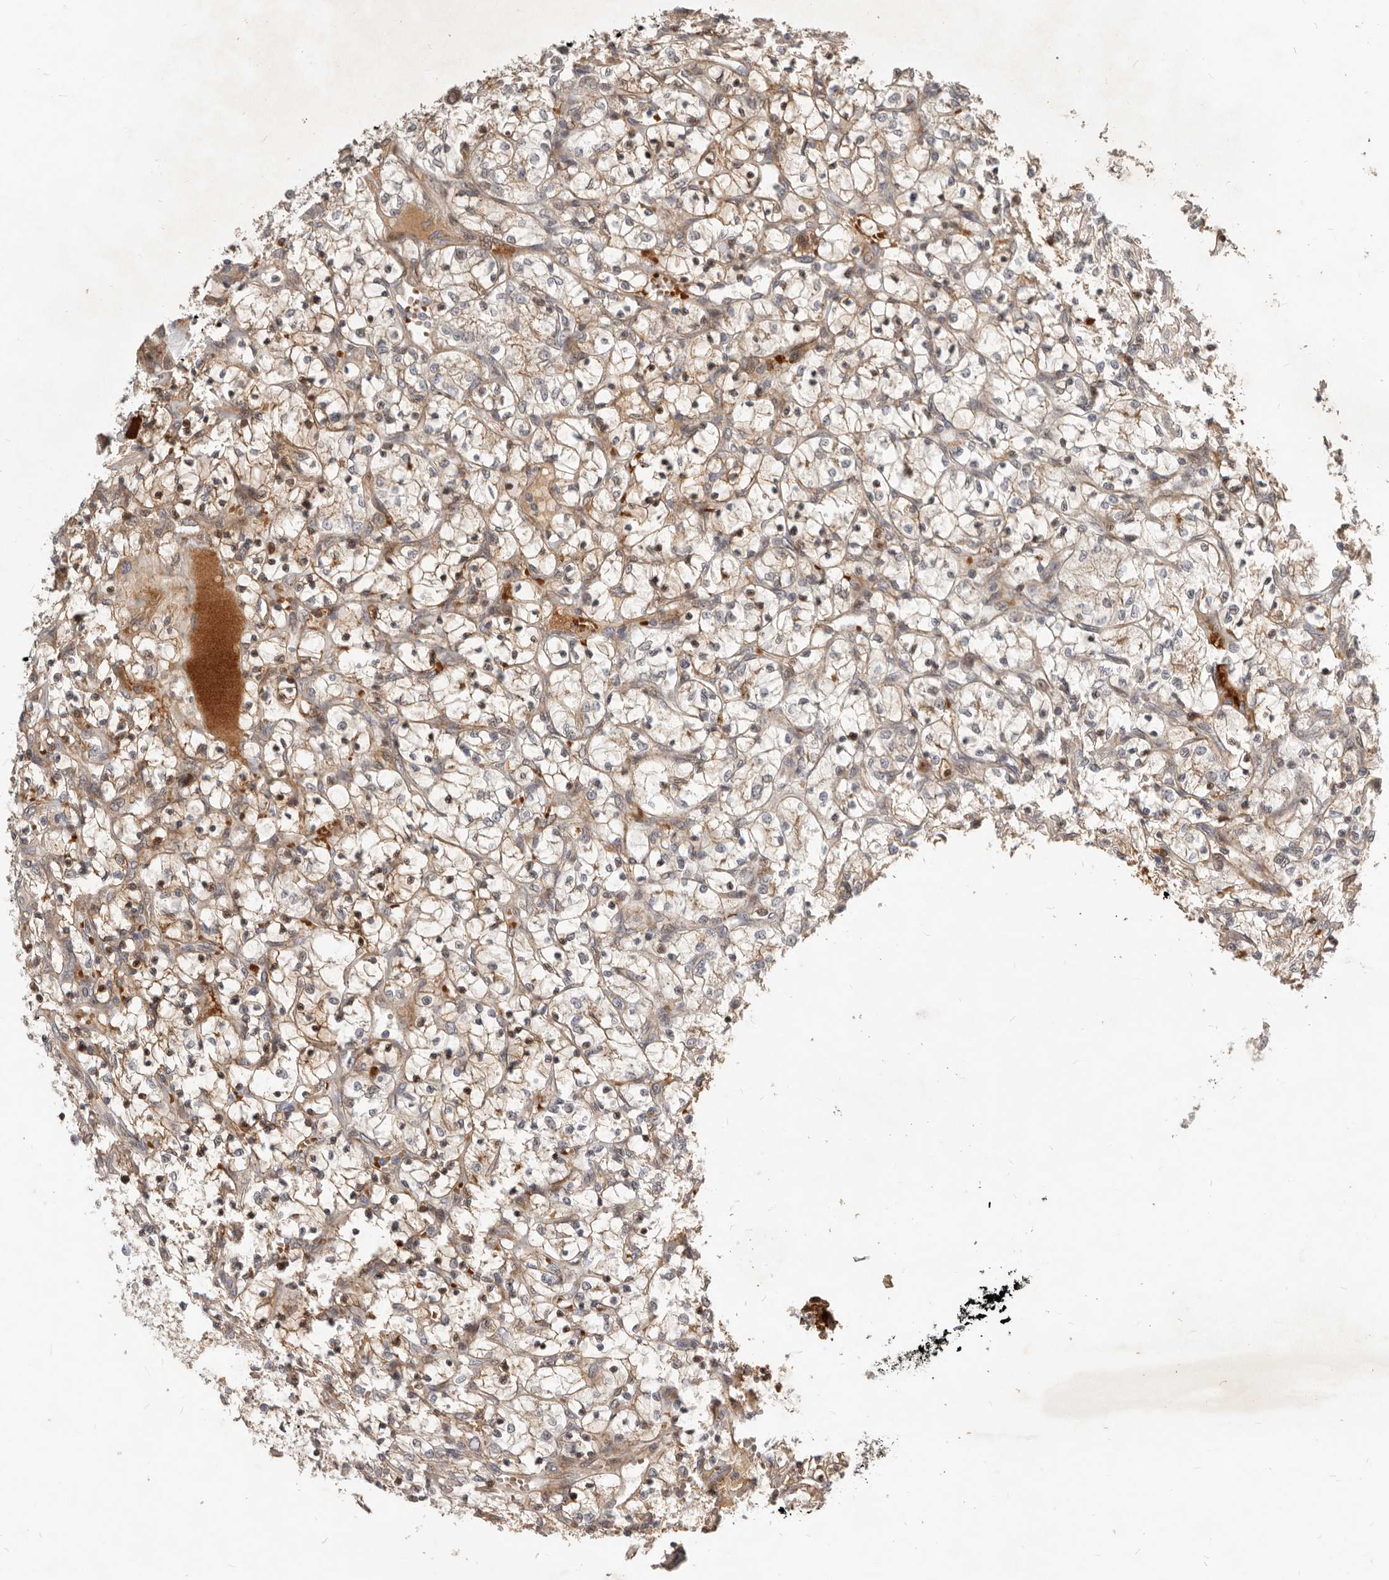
{"staining": {"intensity": "weak", "quantity": ">75%", "location": "cytoplasmic/membranous"}, "tissue": "renal cancer", "cell_type": "Tumor cells", "image_type": "cancer", "snomed": [{"axis": "morphology", "description": "Adenocarcinoma, NOS"}, {"axis": "topography", "description": "Kidney"}], "caption": "DAB immunohistochemical staining of human adenocarcinoma (renal) exhibits weak cytoplasmic/membranous protein staining in approximately >75% of tumor cells. Ihc stains the protein in brown and the nuclei are stained blue.", "gene": "NPY4R", "patient": {"sex": "female", "age": 69}}